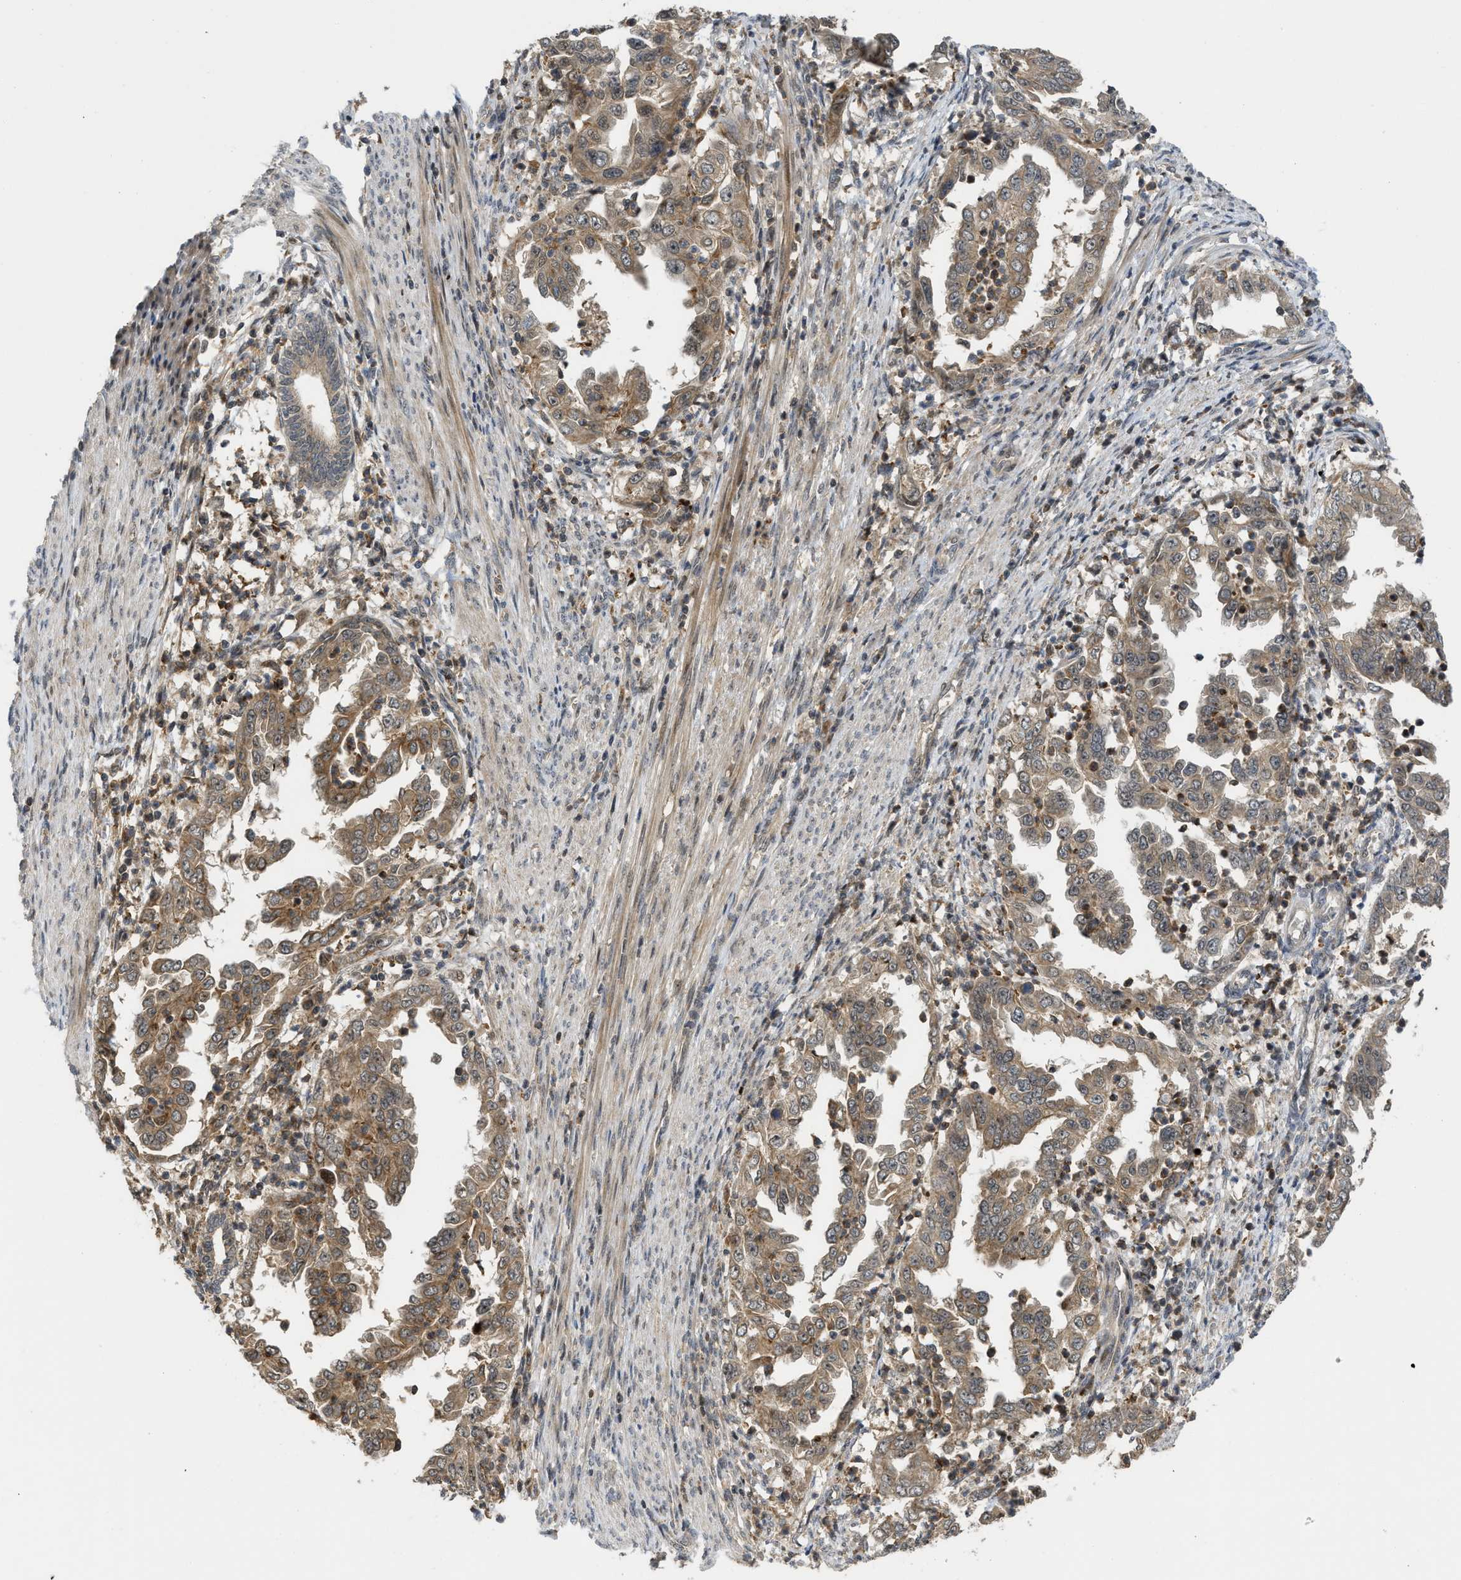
{"staining": {"intensity": "weak", "quantity": ">75%", "location": "cytoplasmic/membranous"}, "tissue": "endometrial cancer", "cell_type": "Tumor cells", "image_type": "cancer", "snomed": [{"axis": "morphology", "description": "Adenocarcinoma, NOS"}, {"axis": "topography", "description": "Endometrium"}], "caption": "This is a photomicrograph of IHC staining of endometrial cancer (adenocarcinoma), which shows weak staining in the cytoplasmic/membranous of tumor cells.", "gene": "DNAJC28", "patient": {"sex": "female", "age": 85}}